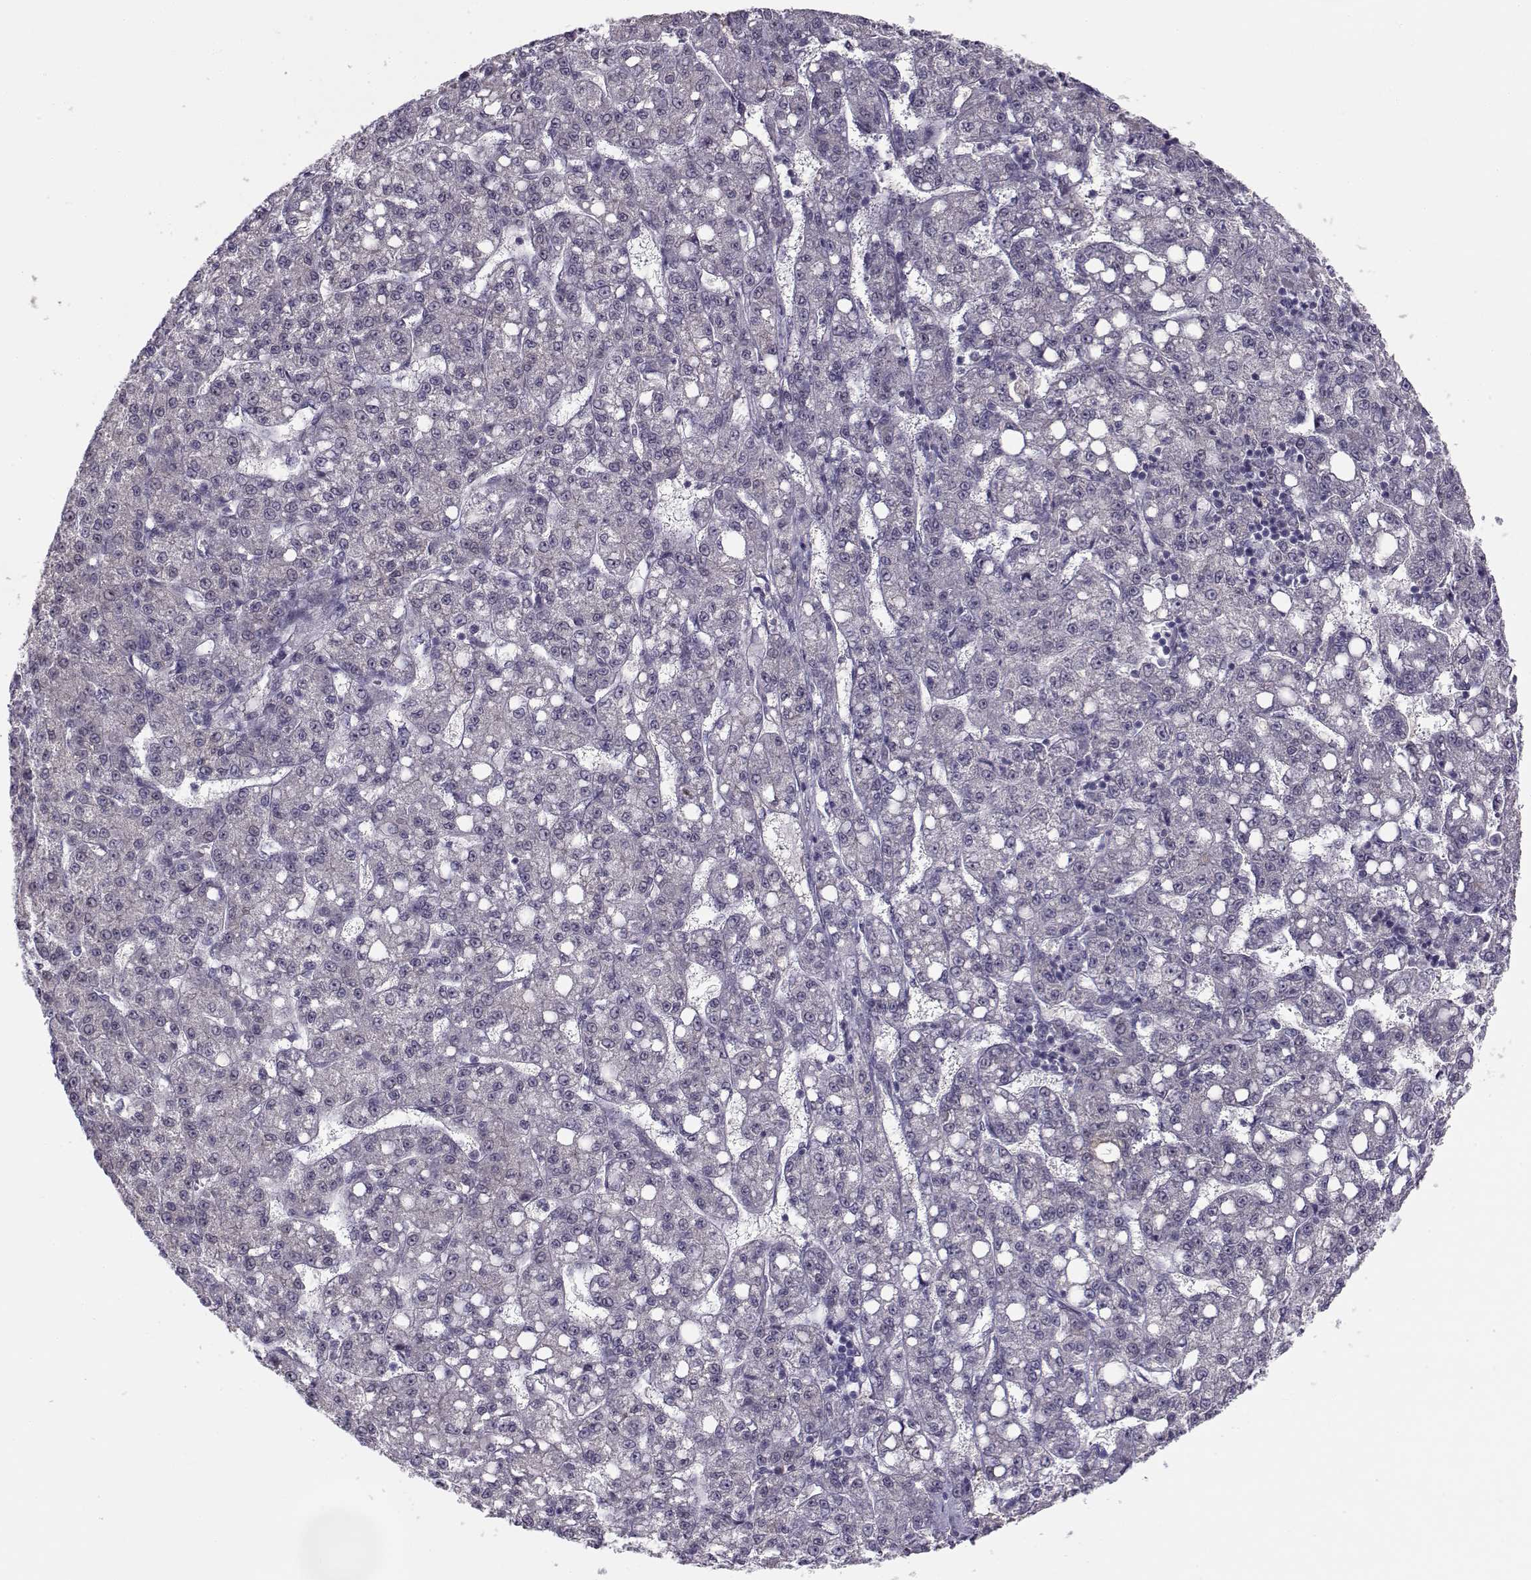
{"staining": {"intensity": "negative", "quantity": "none", "location": "none"}, "tissue": "liver cancer", "cell_type": "Tumor cells", "image_type": "cancer", "snomed": [{"axis": "morphology", "description": "Carcinoma, Hepatocellular, NOS"}, {"axis": "topography", "description": "Liver"}], "caption": "Hepatocellular carcinoma (liver) stained for a protein using immunohistochemistry displays no staining tumor cells.", "gene": "C16orf86", "patient": {"sex": "female", "age": 65}}